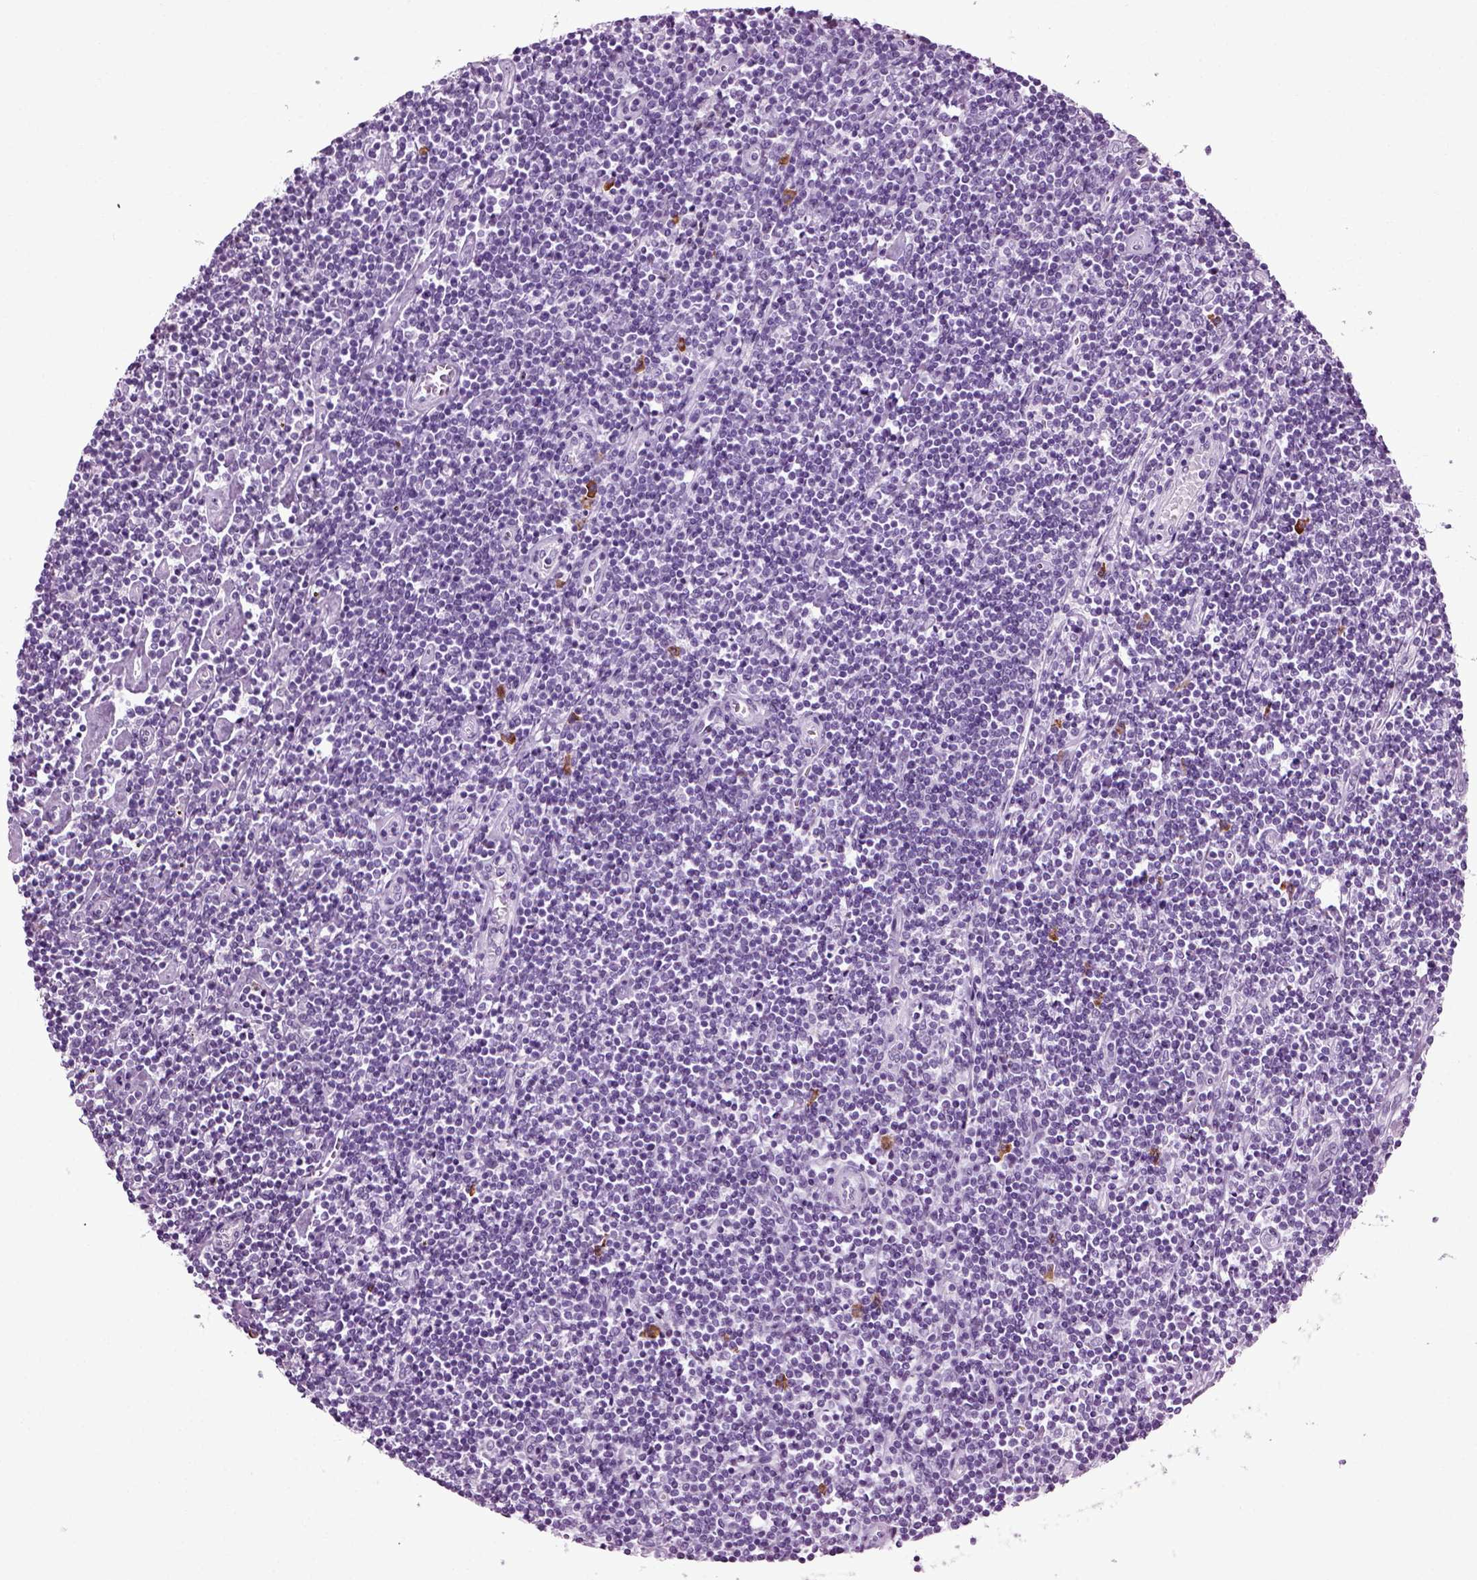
{"staining": {"intensity": "negative", "quantity": "none", "location": "none"}, "tissue": "lymphoma", "cell_type": "Tumor cells", "image_type": "cancer", "snomed": [{"axis": "morphology", "description": "Hodgkin's disease, NOS"}, {"axis": "topography", "description": "Lymph node"}], "caption": "This image is of Hodgkin's disease stained with immunohistochemistry (IHC) to label a protein in brown with the nuclei are counter-stained blue. There is no expression in tumor cells.", "gene": "SLC26A8", "patient": {"sex": "male", "age": 40}}